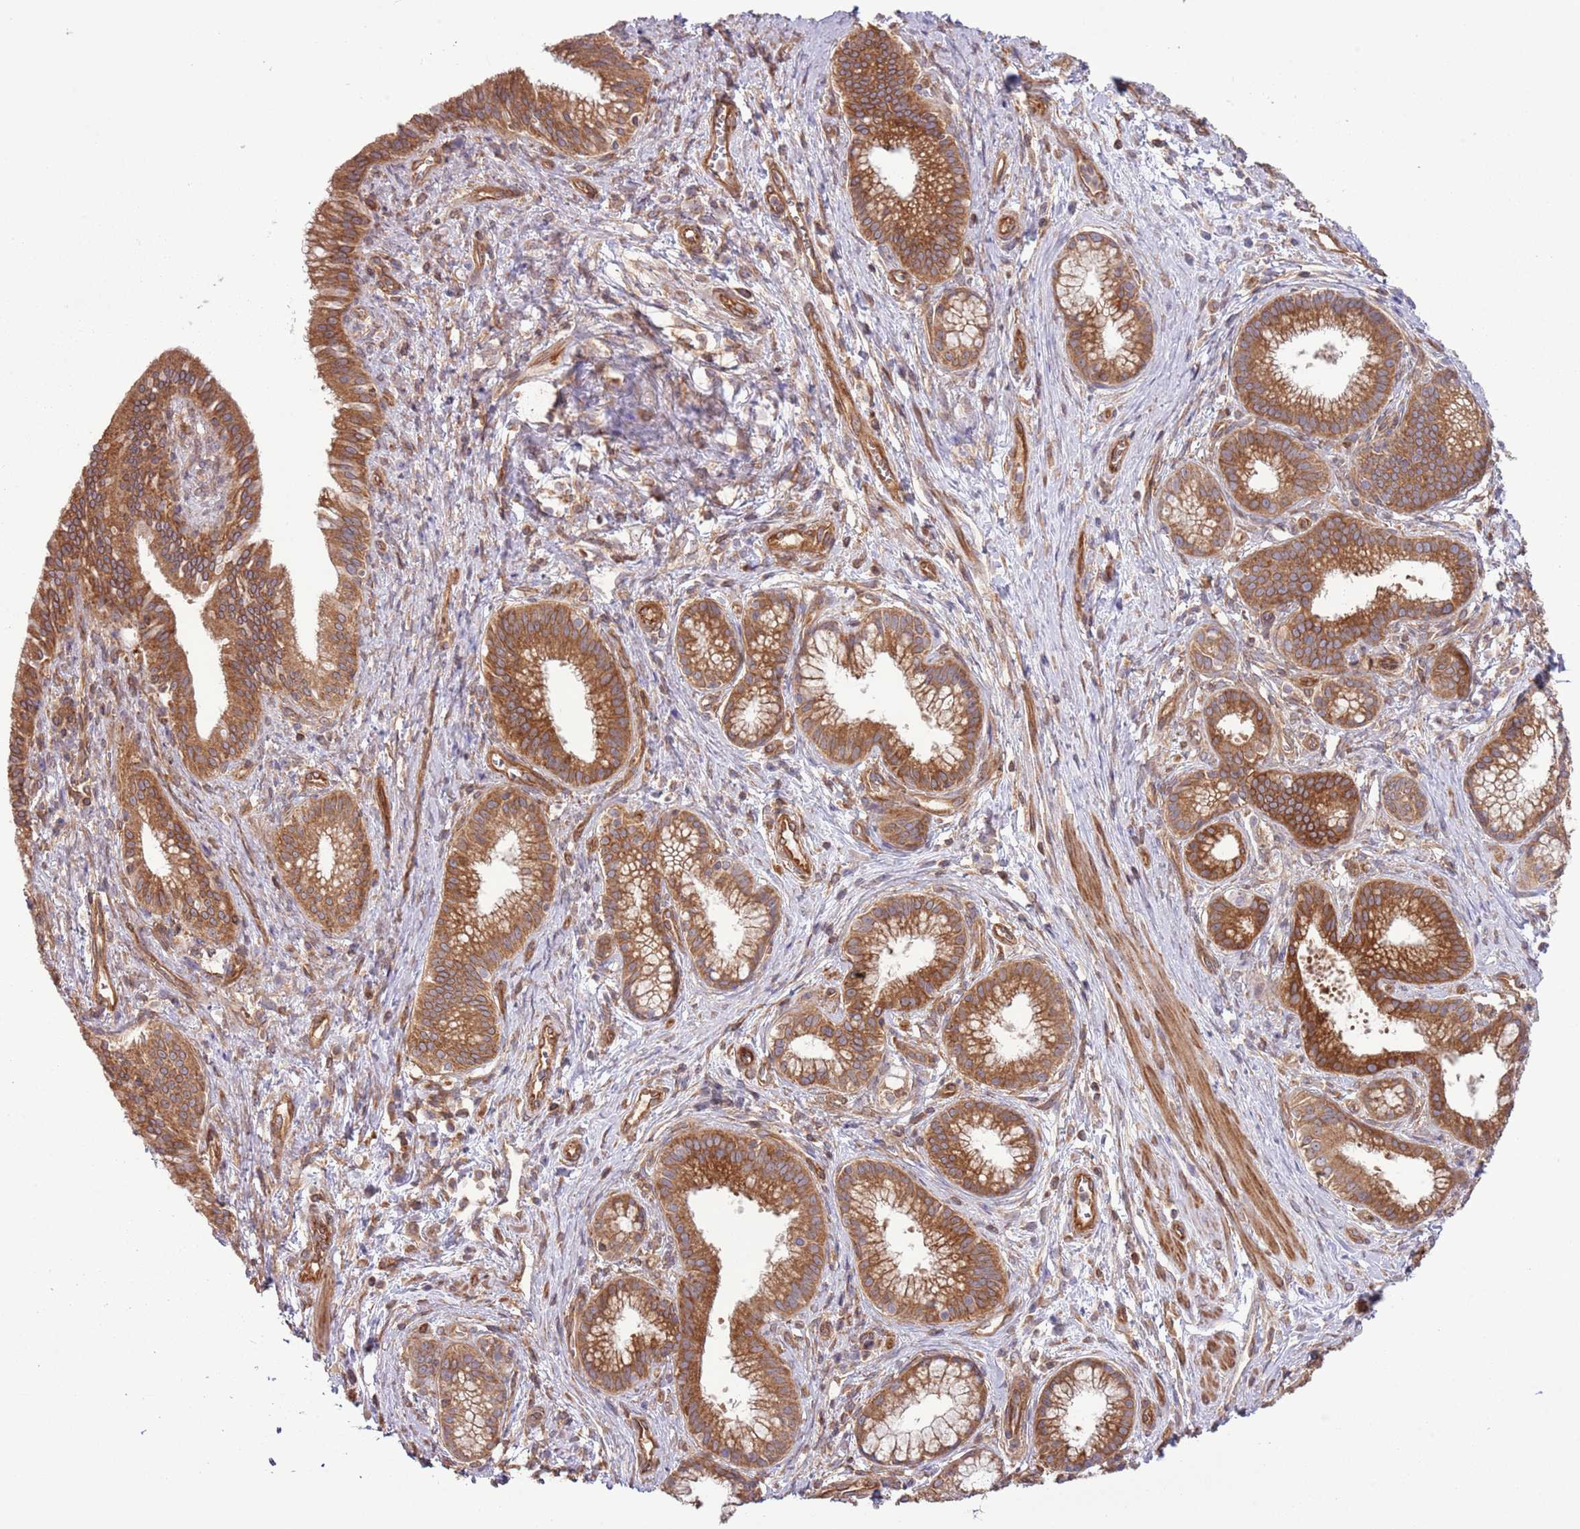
{"staining": {"intensity": "moderate", "quantity": ">75%", "location": "cytoplasmic/membranous"}, "tissue": "pancreatic cancer", "cell_type": "Tumor cells", "image_type": "cancer", "snomed": [{"axis": "morphology", "description": "Adenocarcinoma, NOS"}, {"axis": "topography", "description": "Pancreas"}], "caption": "Immunohistochemical staining of pancreatic cancer demonstrates medium levels of moderate cytoplasmic/membranous expression in about >75% of tumor cells.", "gene": "LPIN2", "patient": {"sex": "male", "age": 72}}